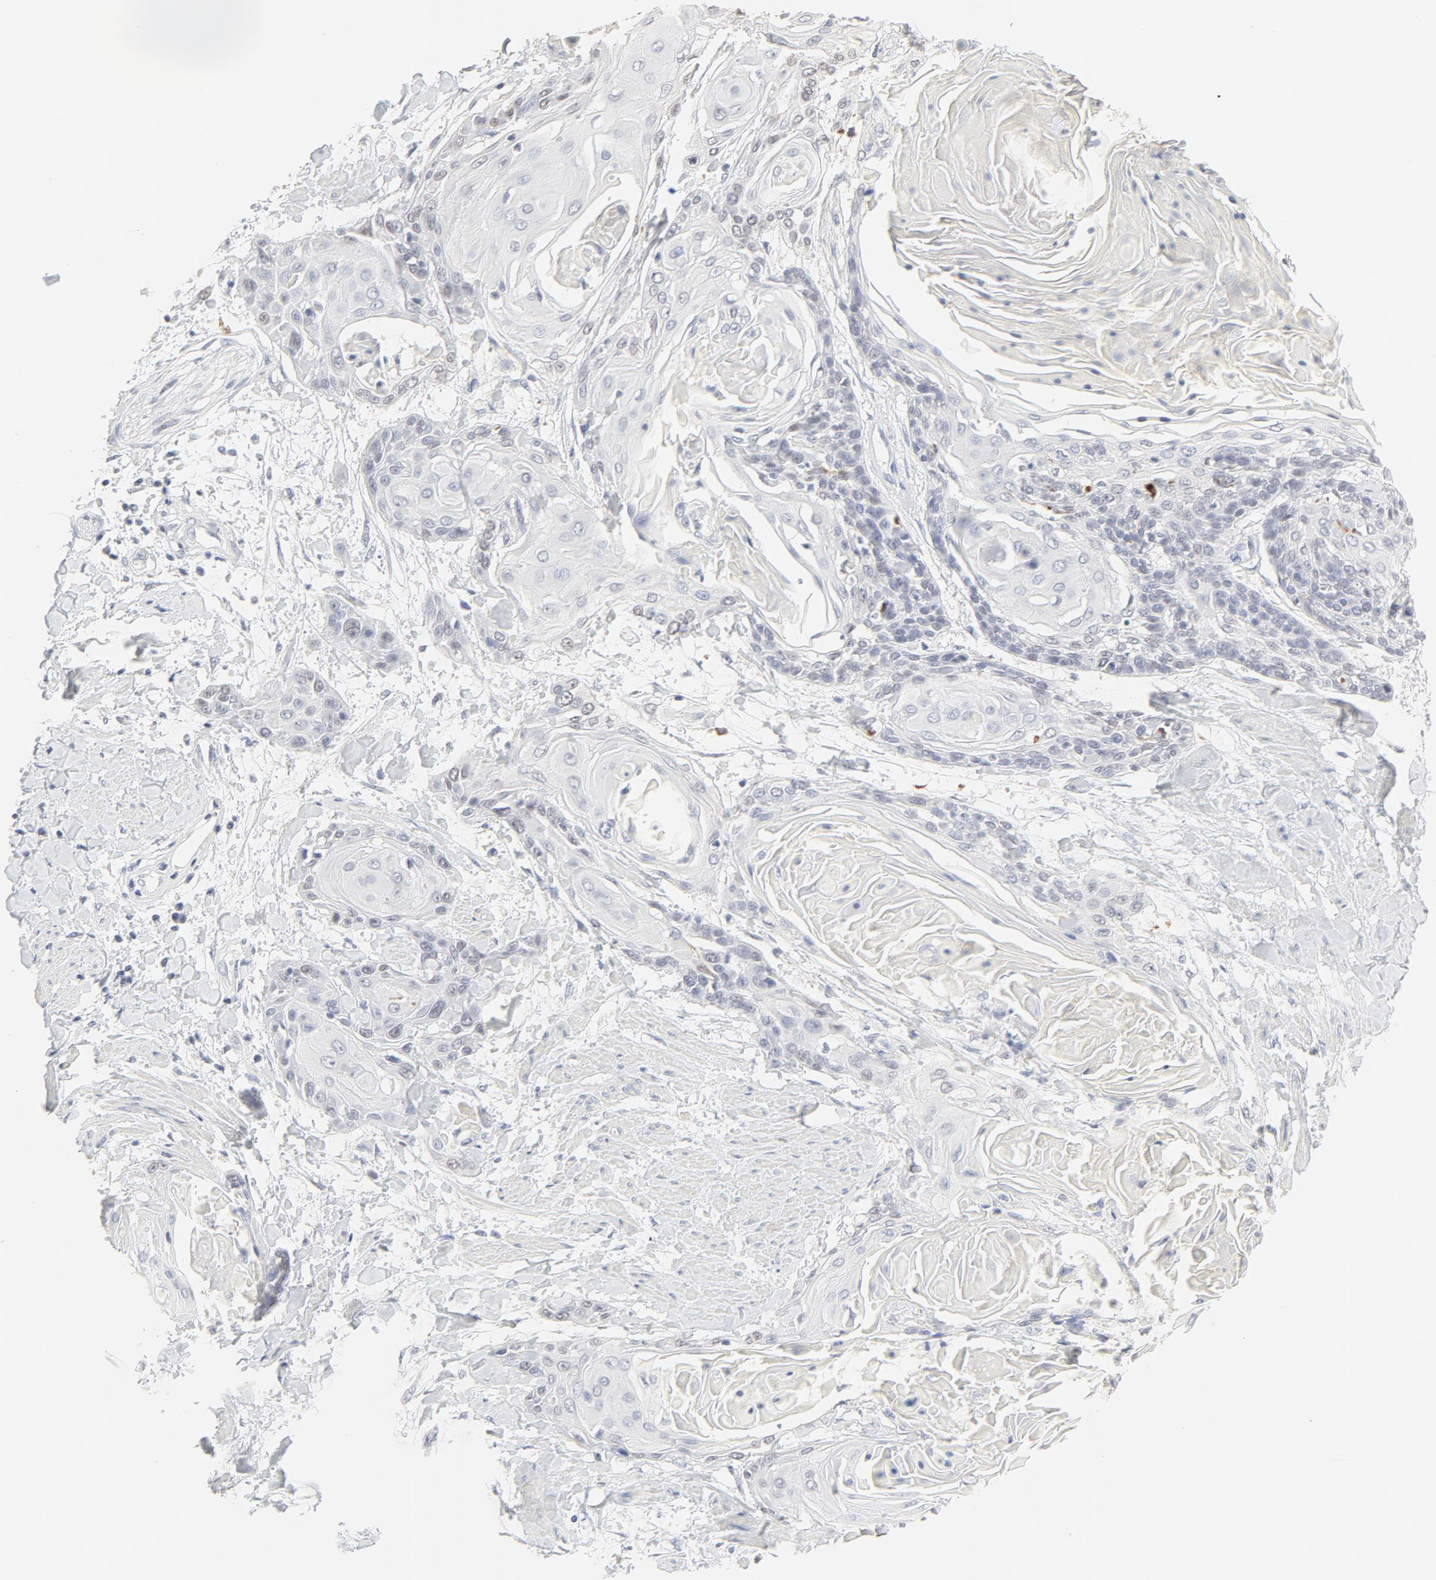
{"staining": {"intensity": "negative", "quantity": "none", "location": "none"}, "tissue": "cervical cancer", "cell_type": "Tumor cells", "image_type": "cancer", "snomed": [{"axis": "morphology", "description": "Squamous cell carcinoma, NOS"}, {"axis": "topography", "description": "Cervix"}], "caption": "A photomicrograph of cervical squamous cell carcinoma stained for a protein displays no brown staining in tumor cells.", "gene": "FCGBP", "patient": {"sex": "female", "age": 57}}